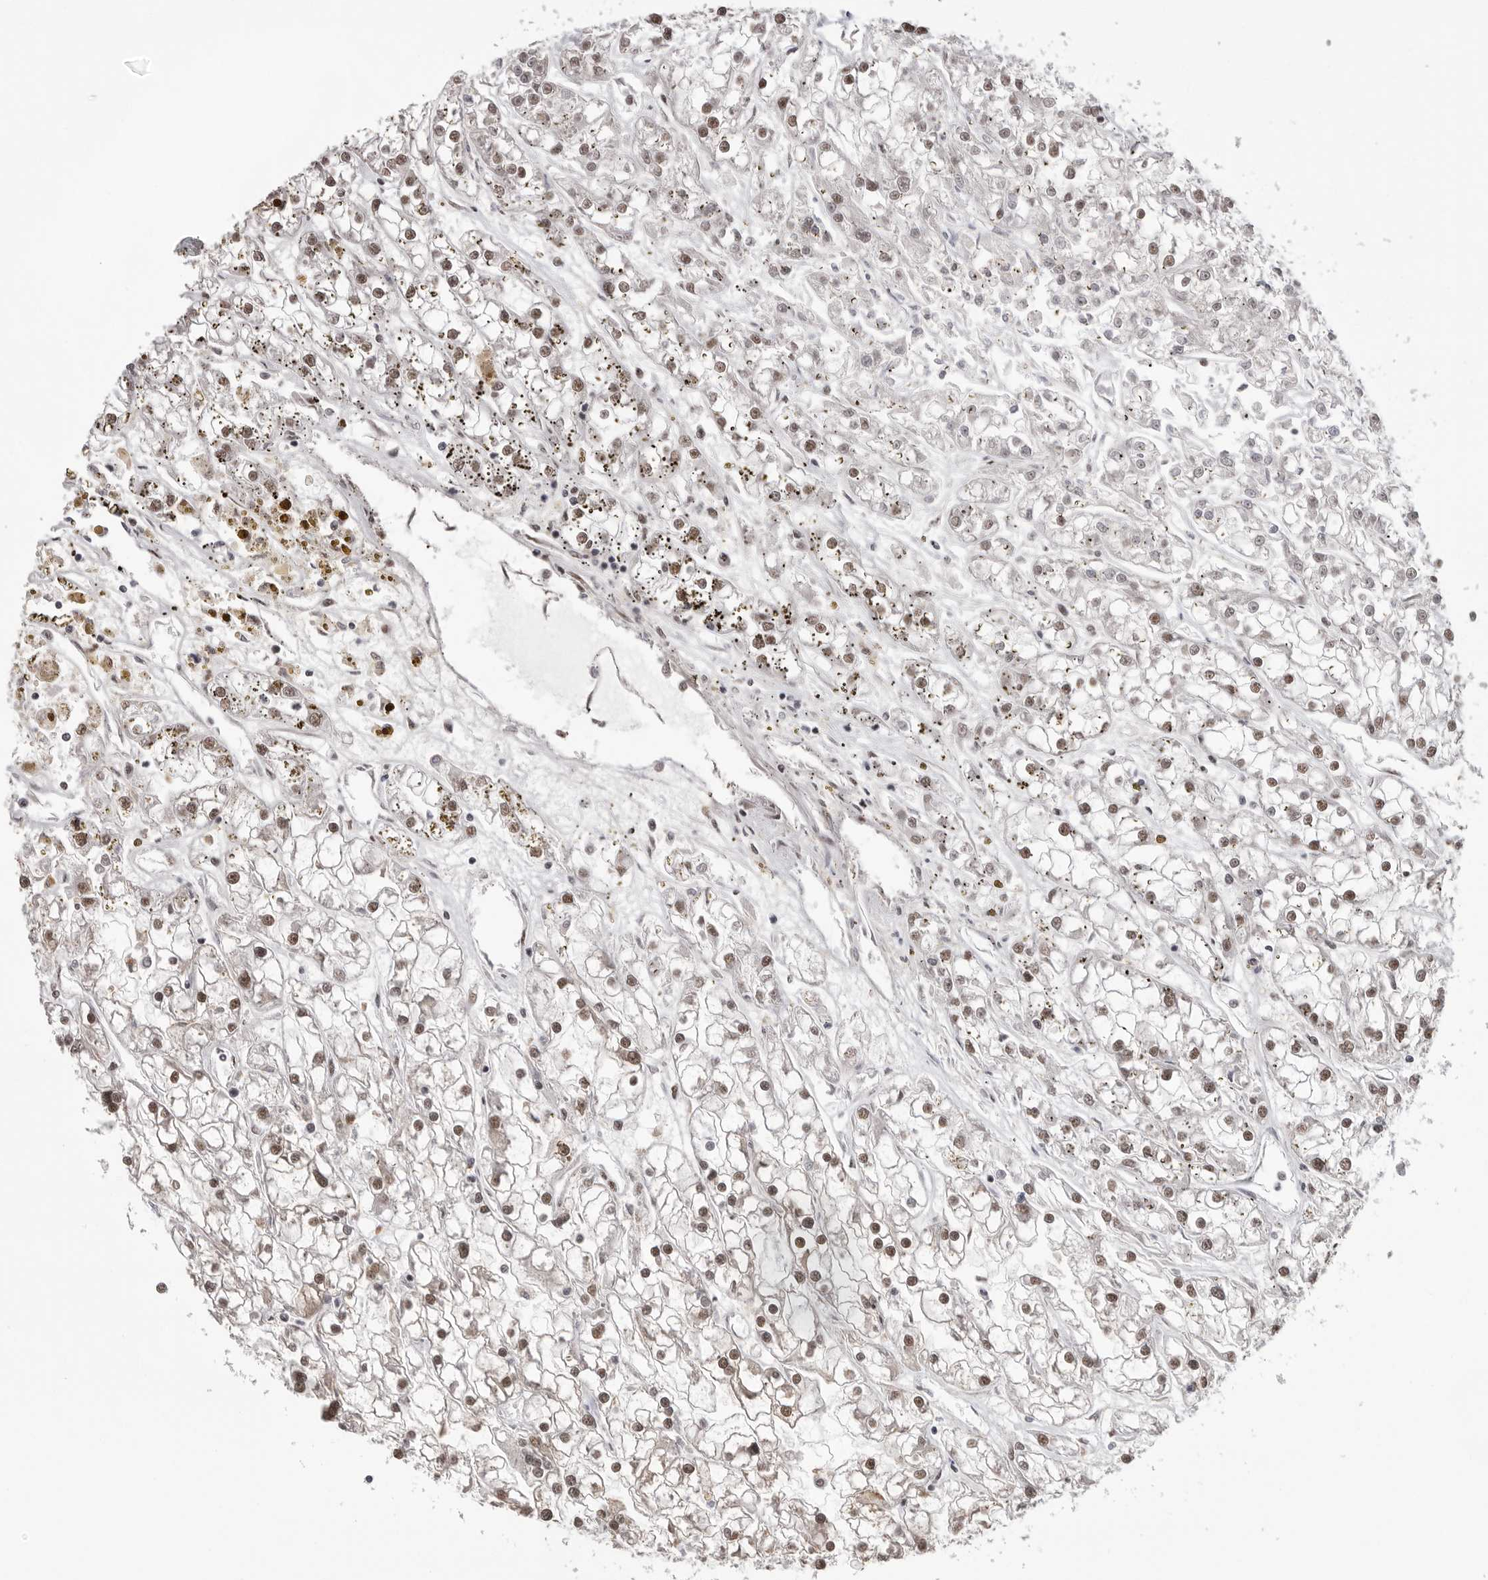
{"staining": {"intensity": "moderate", "quantity": ">75%", "location": "nuclear"}, "tissue": "renal cancer", "cell_type": "Tumor cells", "image_type": "cancer", "snomed": [{"axis": "morphology", "description": "Adenocarcinoma, NOS"}, {"axis": "topography", "description": "Kidney"}], "caption": "A photomicrograph showing moderate nuclear positivity in about >75% of tumor cells in renal cancer, as visualized by brown immunohistochemical staining.", "gene": "BCLAF3", "patient": {"sex": "female", "age": 52}}